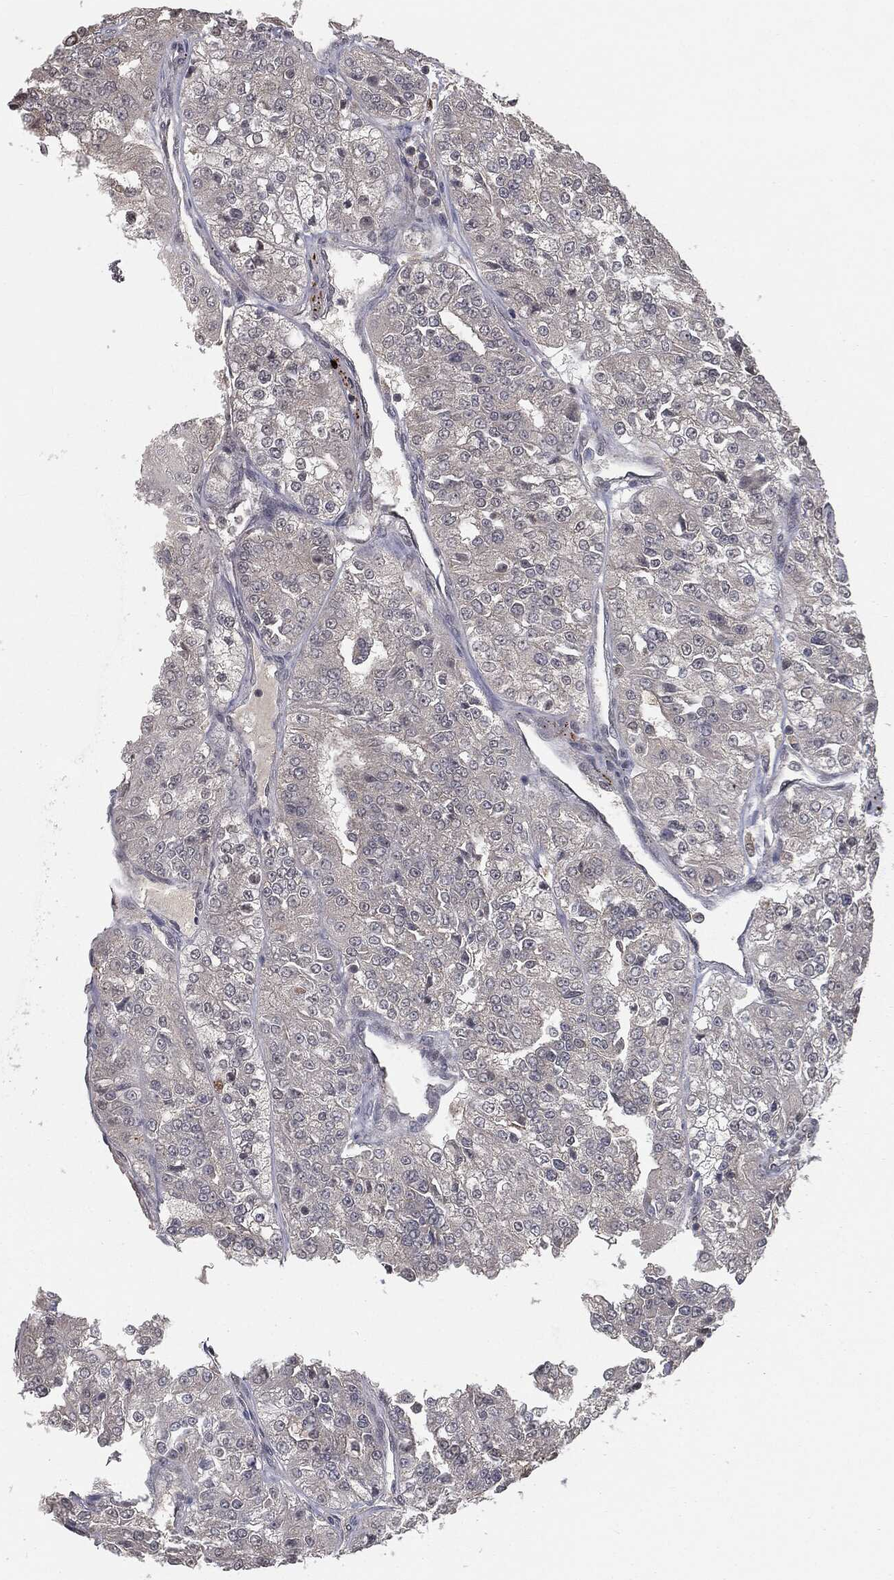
{"staining": {"intensity": "negative", "quantity": "none", "location": "none"}, "tissue": "renal cancer", "cell_type": "Tumor cells", "image_type": "cancer", "snomed": [{"axis": "morphology", "description": "Adenocarcinoma, NOS"}, {"axis": "topography", "description": "Kidney"}], "caption": "There is no significant positivity in tumor cells of adenocarcinoma (renal).", "gene": "FBXO7", "patient": {"sex": "female", "age": 63}}